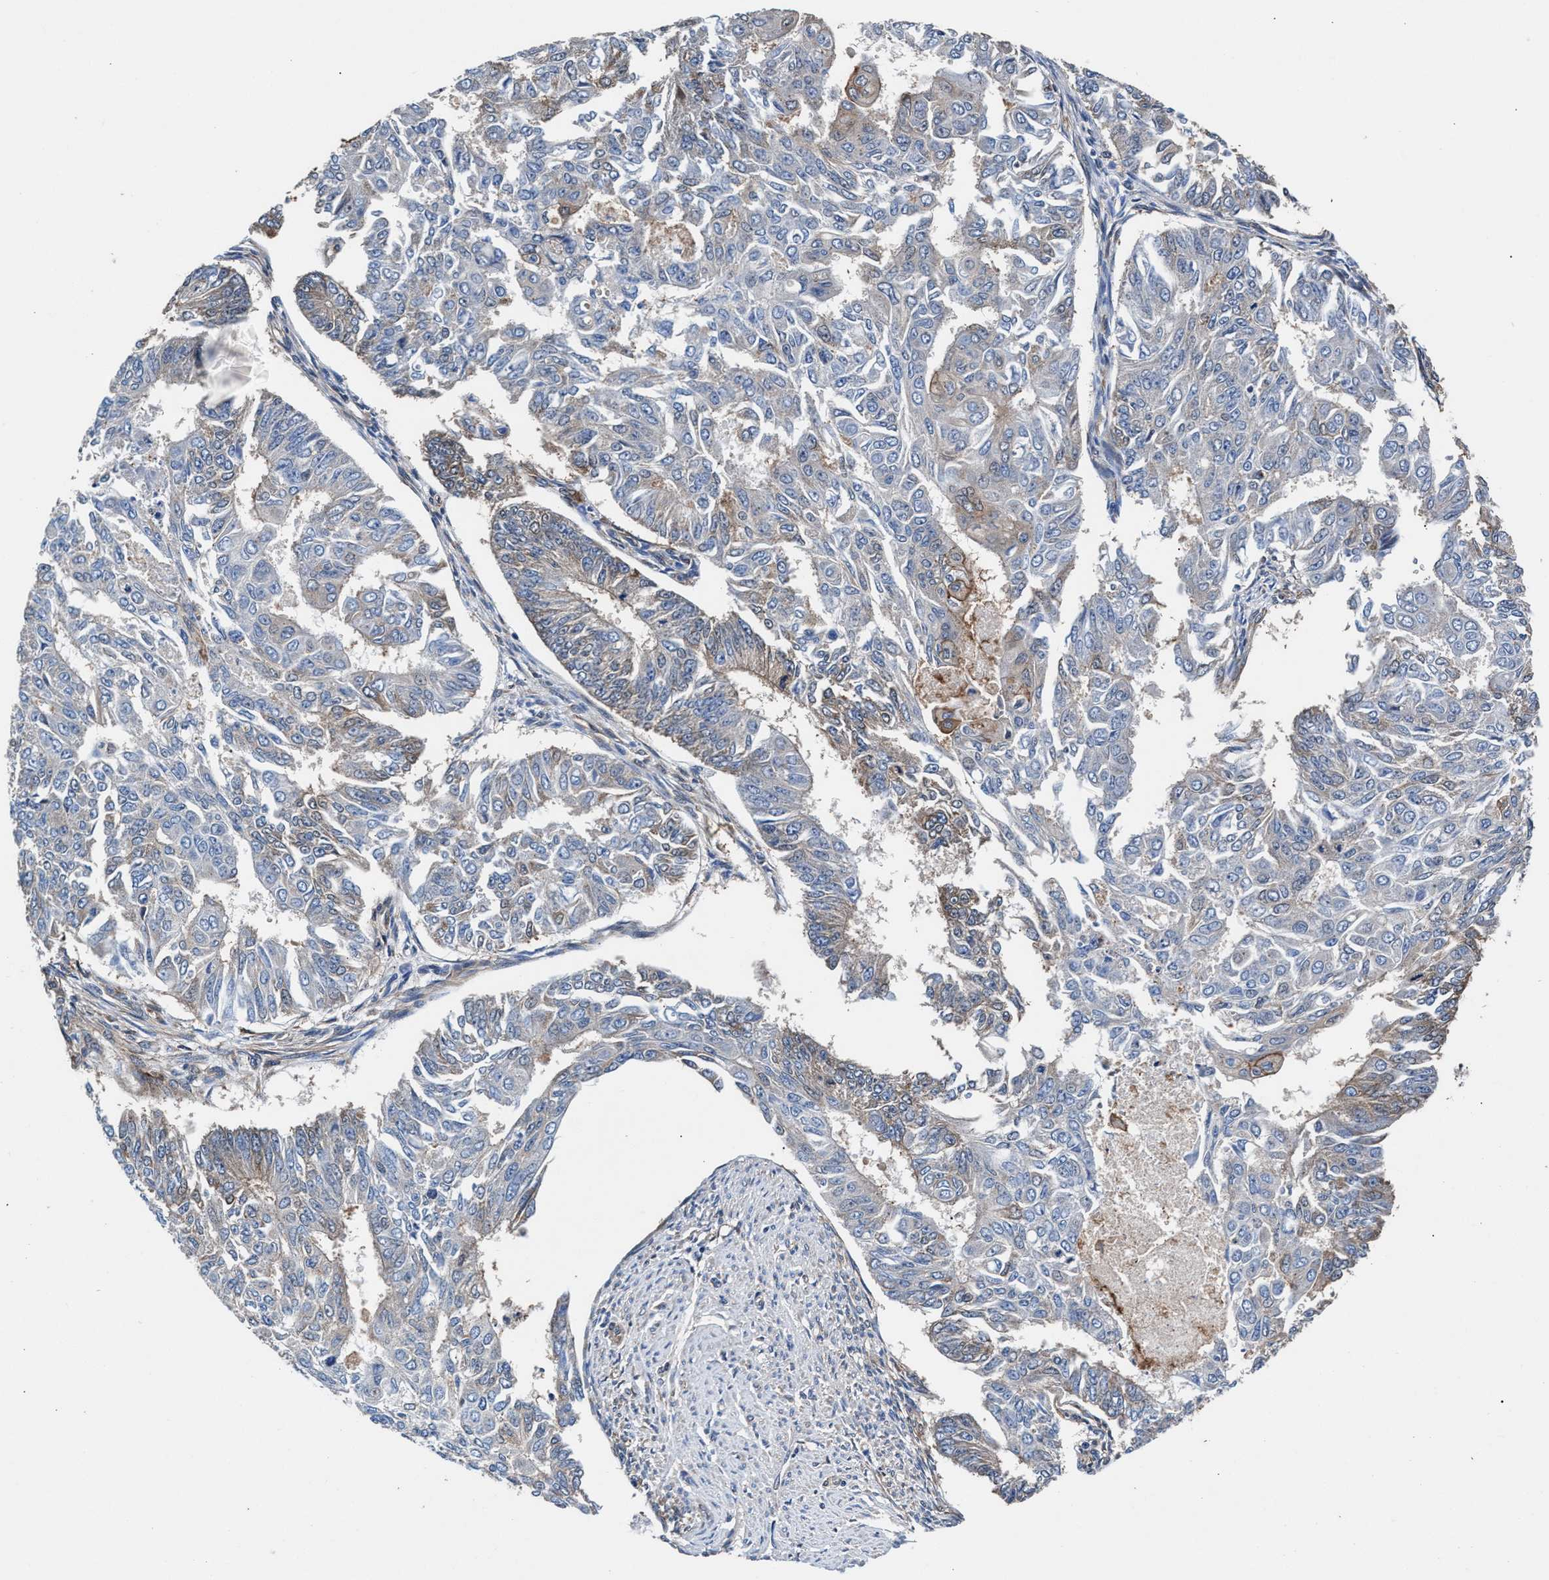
{"staining": {"intensity": "weak", "quantity": "<25%", "location": "cytoplasmic/membranous"}, "tissue": "endometrial cancer", "cell_type": "Tumor cells", "image_type": "cancer", "snomed": [{"axis": "morphology", "description": "Adenocarcinoma, NOS"}, {"axis": "topography", "description": "Endometrium"}], "caption": "Immunohistochemical staining of endometrial cancer (adenocarcinoma) displays no significant positivity in tumor cells.", "gene": "SH3GL1", "patient": {"sex": "female", "age": 32}}